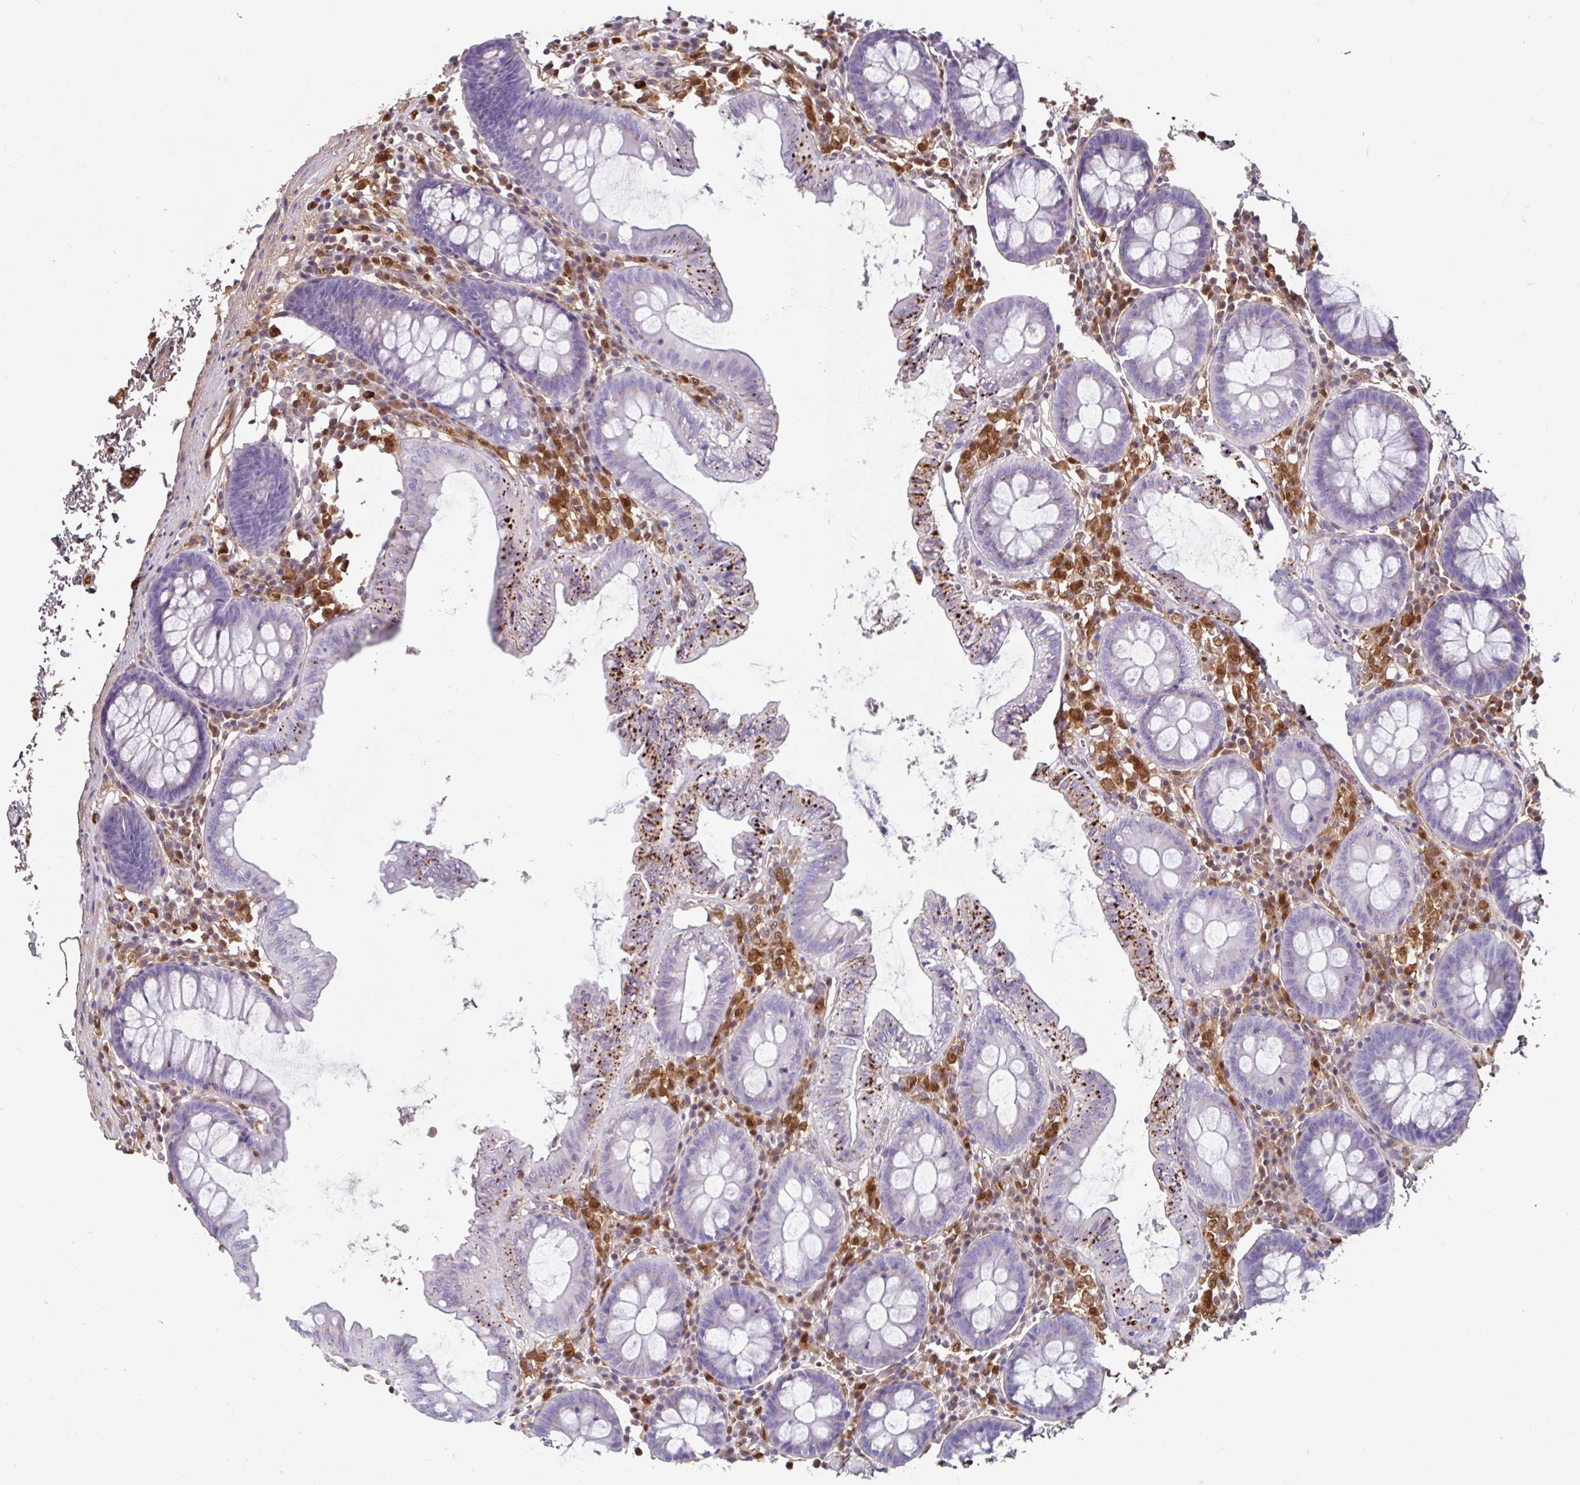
{"staining": {"intensity": "weak", "quantity": ">75%", "location": "cytoplasmic/membranous"}, "tissue": "colon", "cell_type": "Endothelial cells", "image_type": "normal", "snomed": [{"axis": "morphology", "description": "Normal tissue, NOS"}, {"axis": "topography", "description": "Colon"}, {"axis": "topography", "description": "Peripheral nerve tissue"}], "caption": "A brown stain shows weak cytoplasmic/membranous positivity of a protein in endothelial cells of unremarkable human colon.", "gene": "BLVRA", "patient": {"sex": "male", "age": 84}}